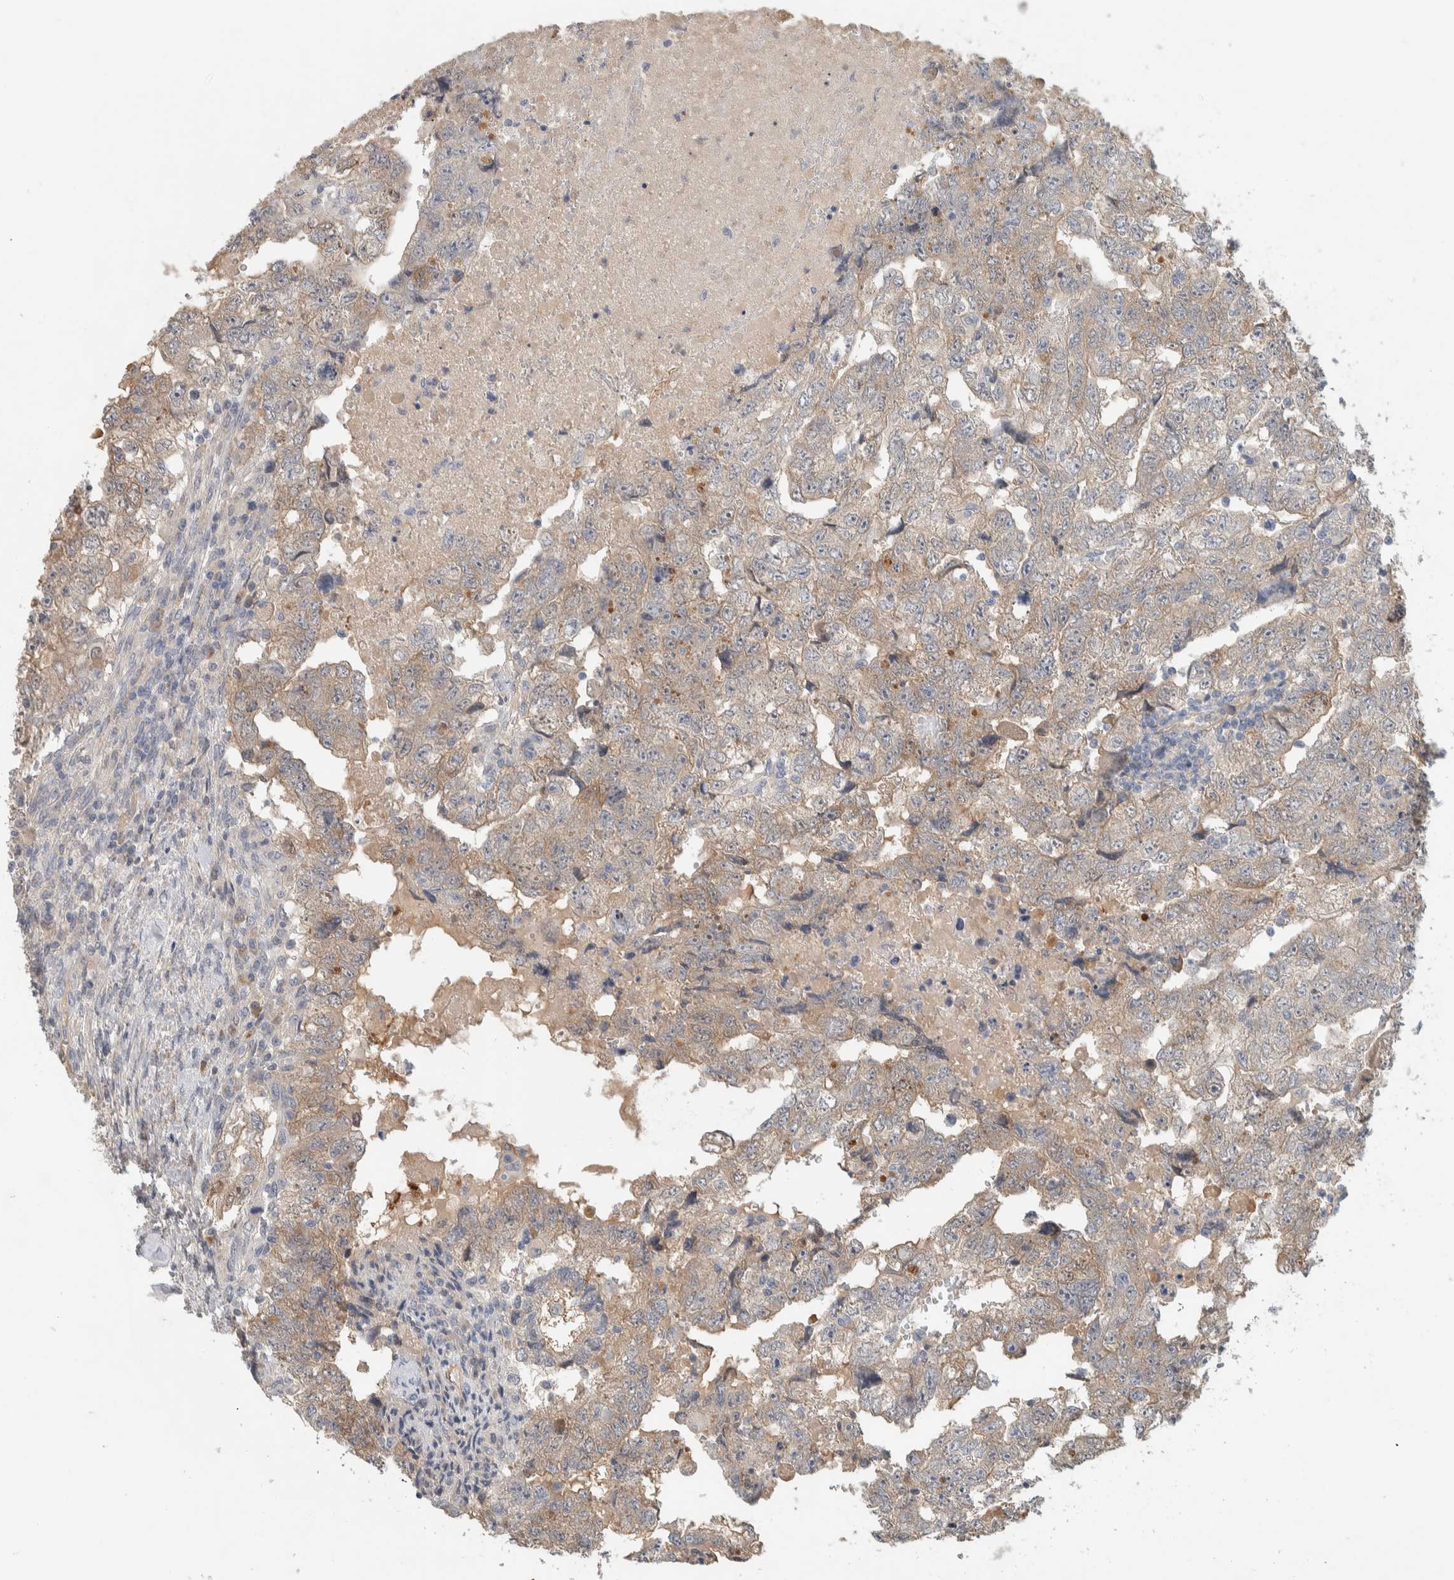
{"staining": {"intensity": "moderate", "quantity": "25%-75%", "location": "cytoplasmic/membranous"}, "tissue": "testis cancer", "cell_type": "Tumor cells", "image_type": "cancer", "snomed": [{"axis": "morphology", "description": "Carcinoma, Embryonal, NOS"}, {"axis": "topography", "description": "Testis"}], "caption": "Protein expression analysis of testis cancer (embryonal carcinoma) reveals moderate cytoplasmic/membranous expression in approximately 25%-75% of tumor cells.", "gene": "DEPTOR", "patient": {"sex": "male", "age": 36}}